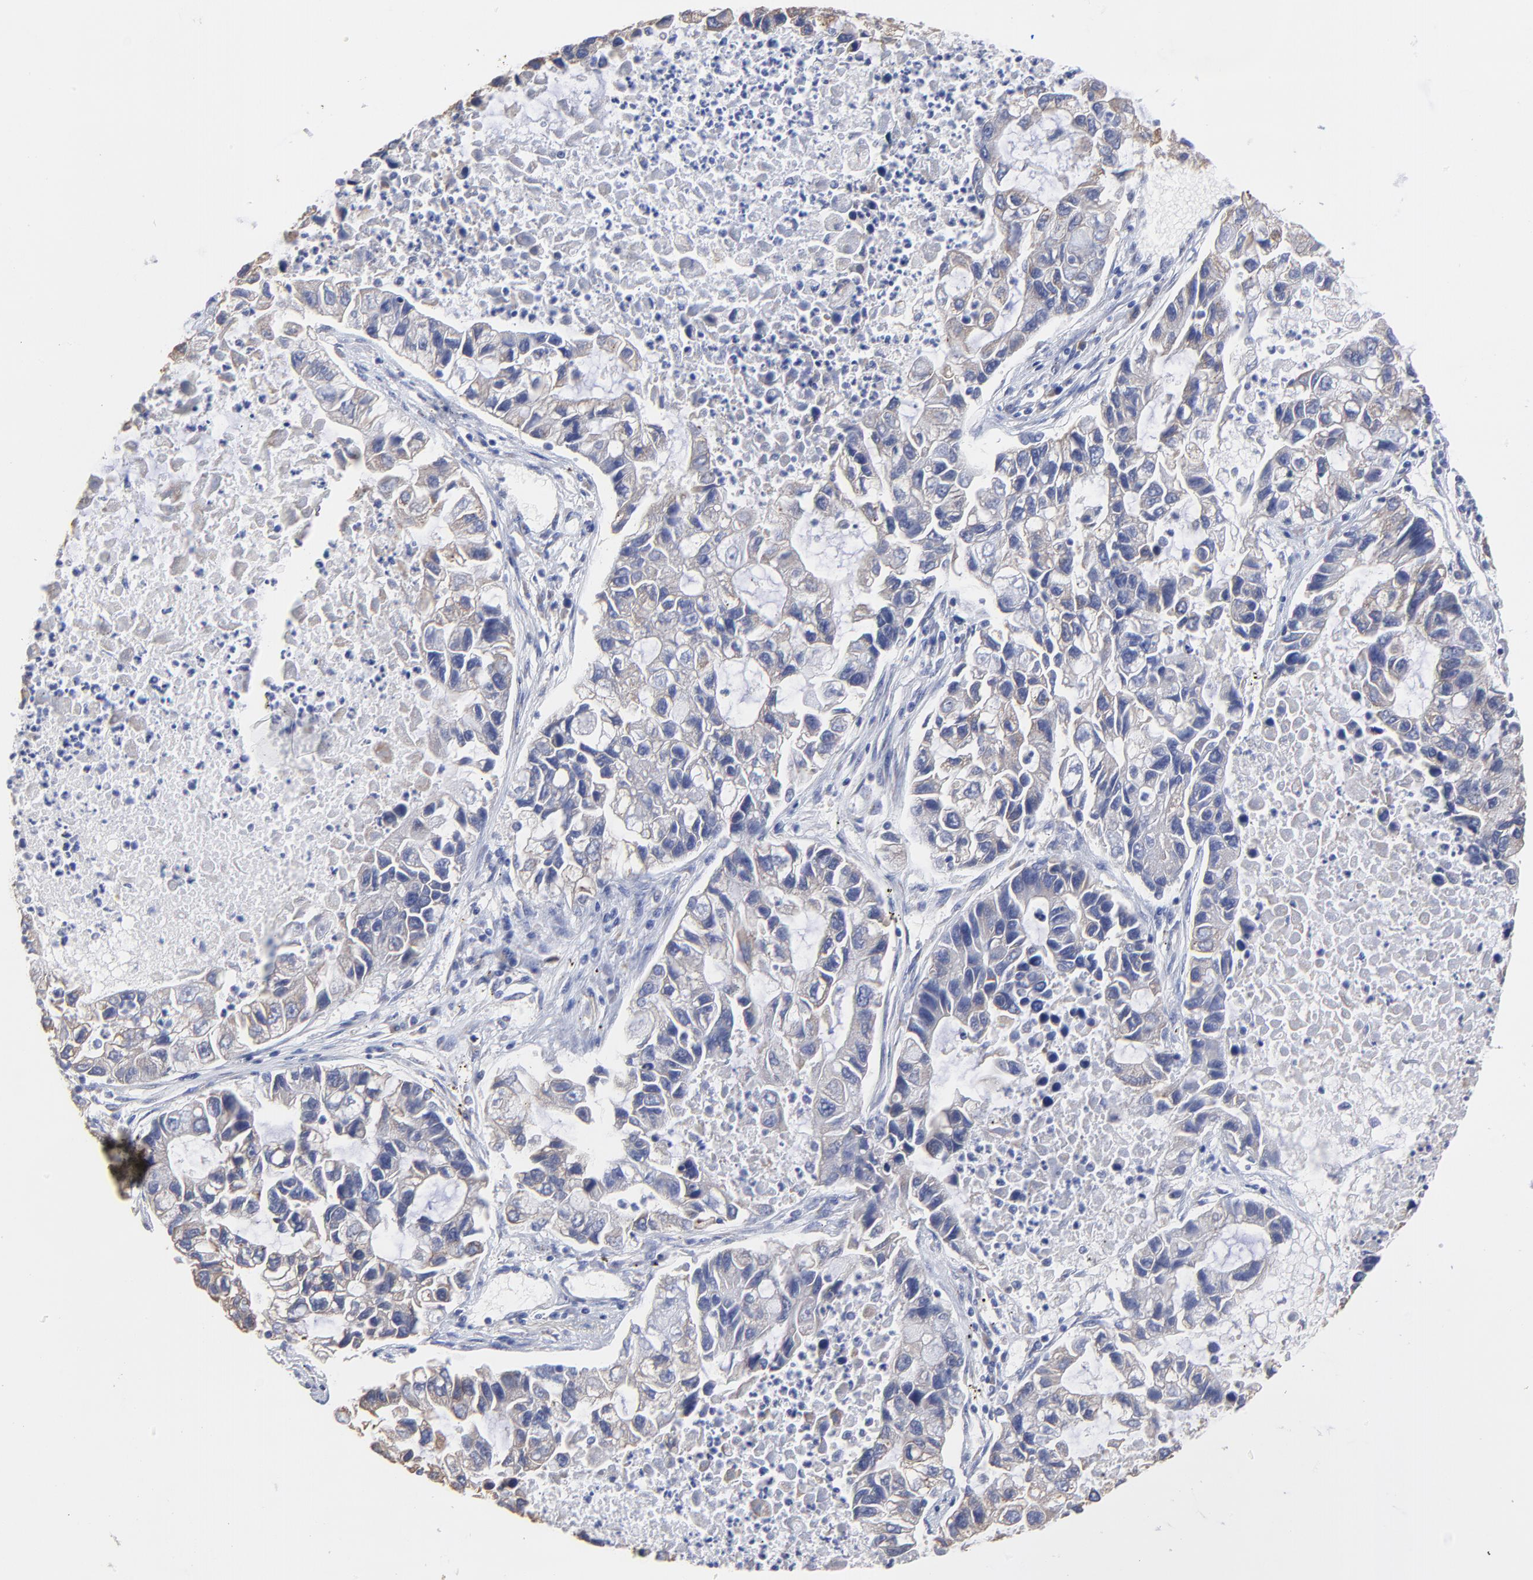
{"staining": {"intensity": "weak", "quantity": ">75%", "location": "cytoplasmic/membranous"}, "tissue": "lung cancer", "cell_type": "Tumor cells", "image_type": "cancer", "snomed": [{"axis": "morphology", "description": "Adenocarcinoma, NOS"}, {"axis": "topography", "description": "Lung"}], "caption": "DAB (3,3'-diaminobenzidine) immunohistochemical staining of human lung cancer reveals weak cytoplasmic/membranous protein positivity in approximately >75% of tumor cells. (IHC, brightfield microscopy, high magnification).", "gene": "LAX1", "patient": {"sex": "female", "age": 51}}